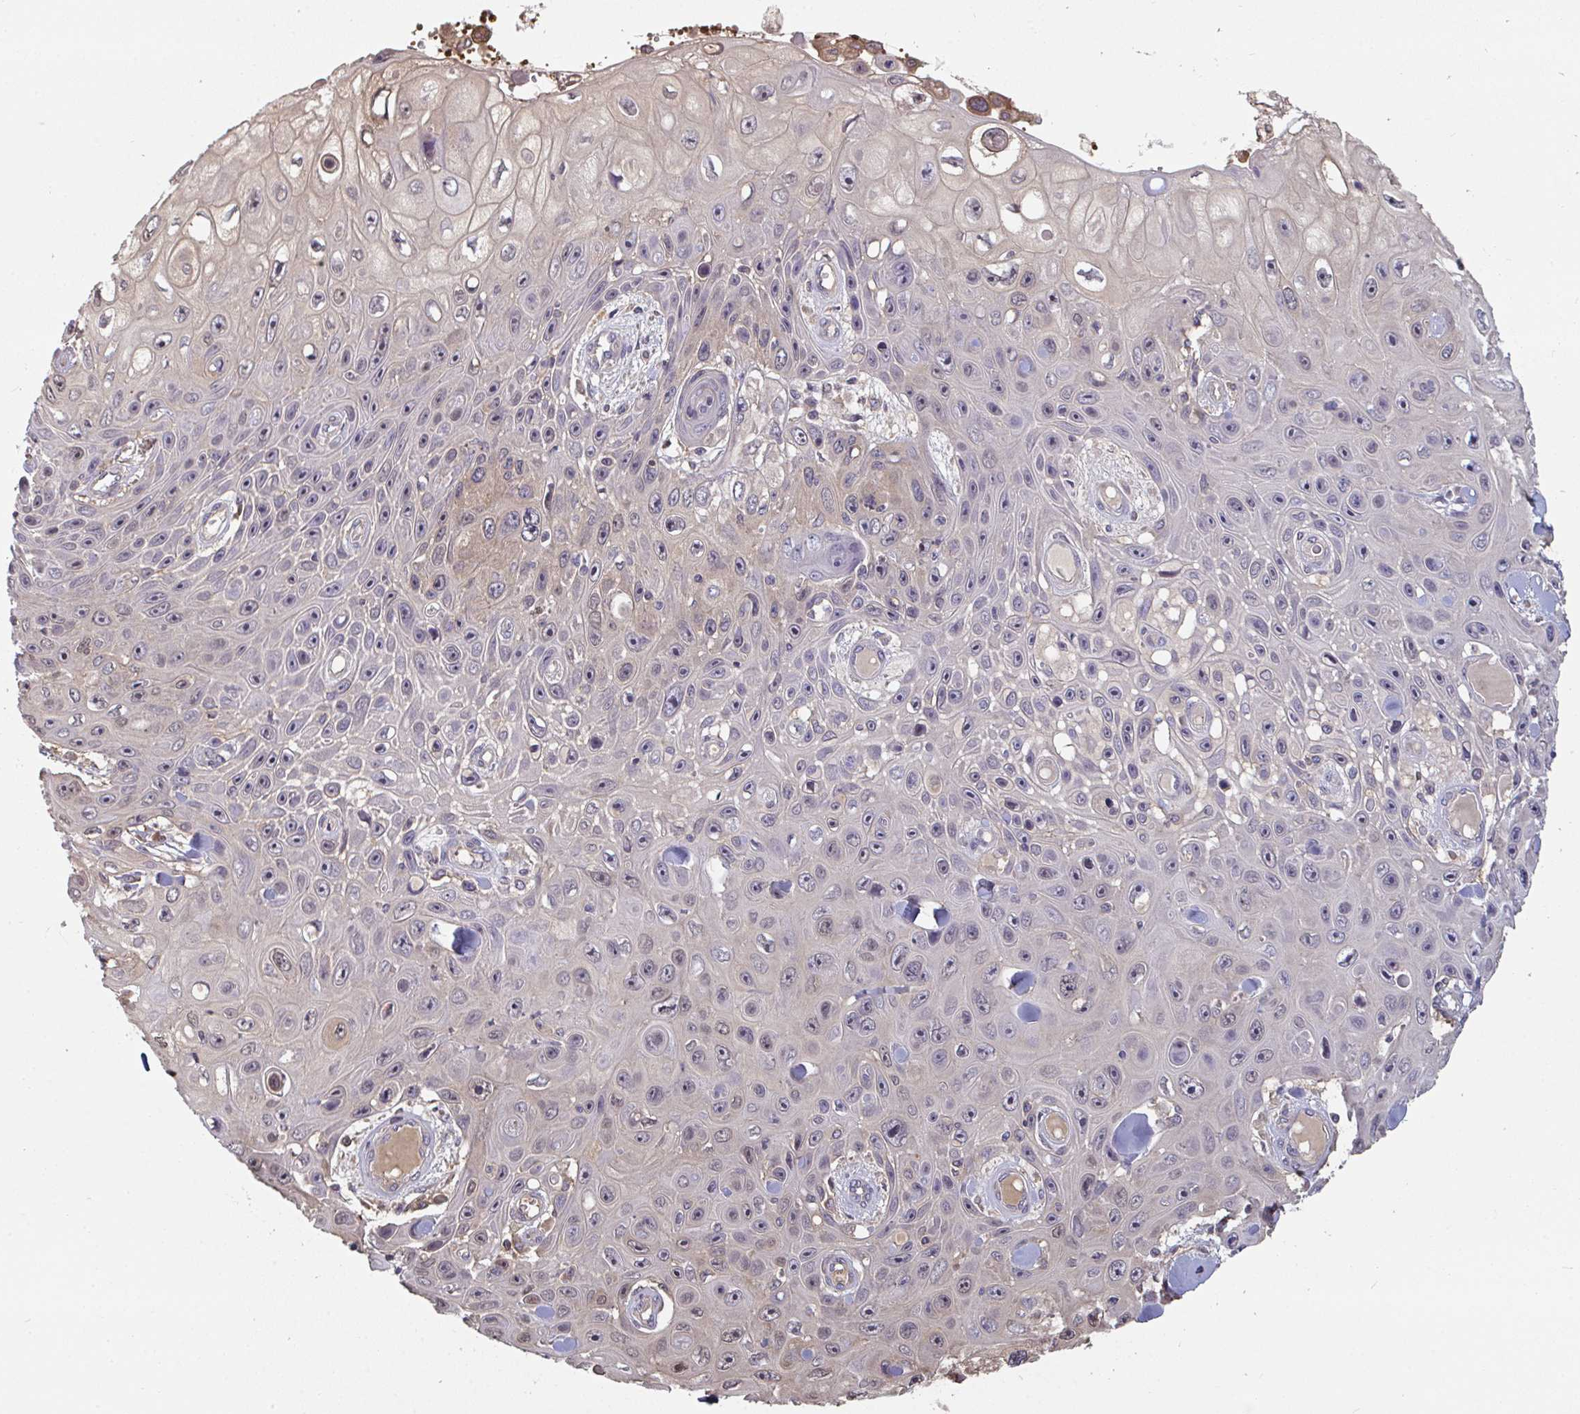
{"staining": {"intensity": "weak", "quantity": "25%-75%", "location": "nuclear"}, "tissue": "skin cancer", "cell_type": "Tumor cells", "image_type": "cancer", "snomed": [{"axis": "morphology", "description": "Squamous cell carcinoma, NOS"}, {"axis": "topography", "description": "Skin"}], "caption": "A low amount of weak nuclear positivity is appreciated in approximately 25%-75% of tumor cells in squamous cell carcinoma (skin) tissue.", "gene": "TTC9C", "patient": {"sex": "male", "age": 82}}